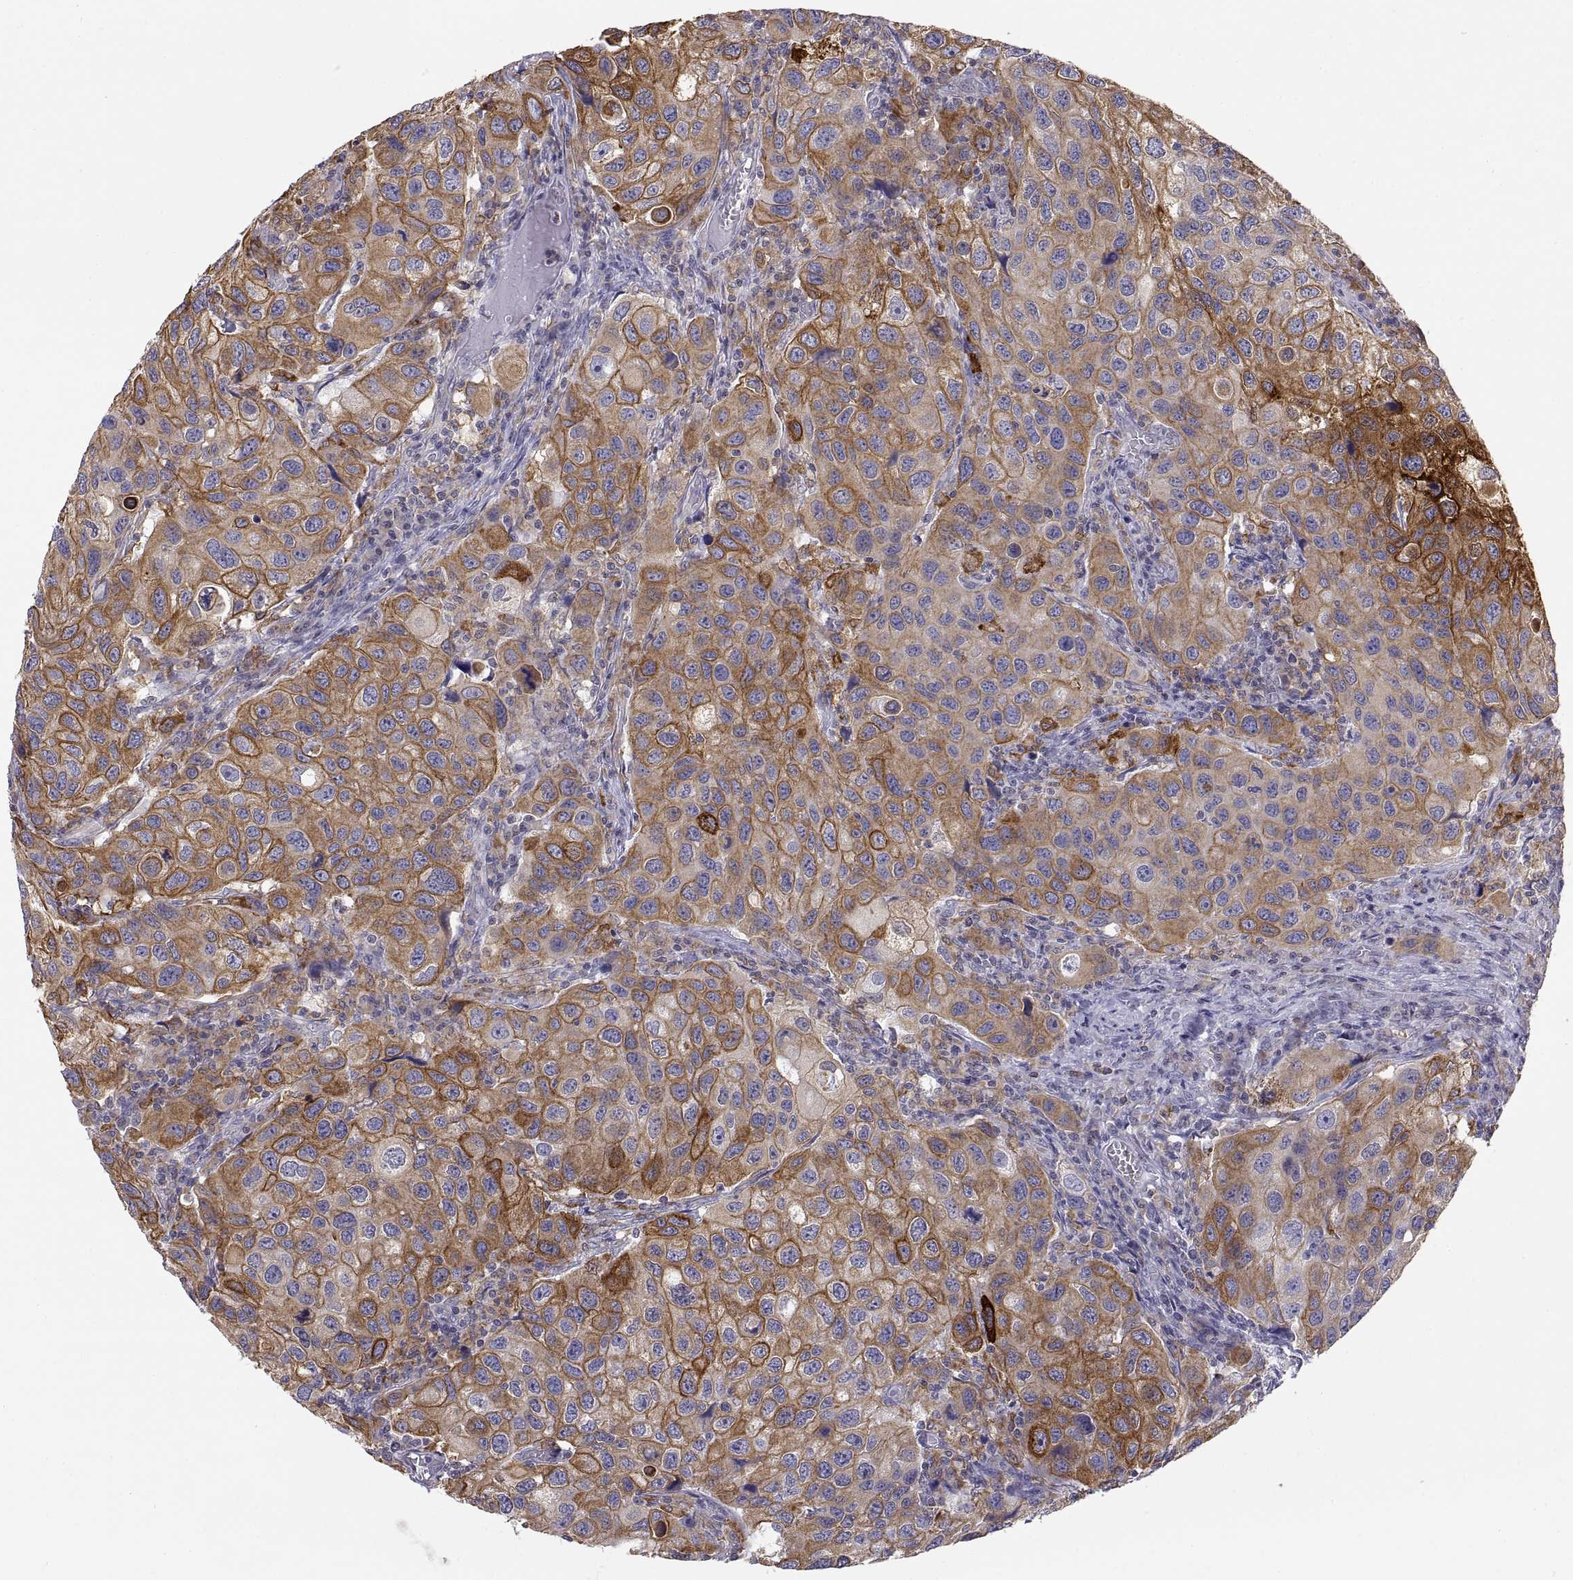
{"staining": {"intensity": "strong", "quantity": ">75%", "location": "cytoplasmic/membranous"}, "tissue": "urothelial cancer", "cell_type": "Tumor cells", "image_type": "cancer", "snomed": [{"axis": "morphology", "description": "Urothelial carcinoma, High grade"}, {"axis": "topography", "description": "Urinary bladder"}], "caption": "This image reveals immunohistochemistry (IHC) staining of urothelial carcinoma (high-grade), with high strong cytoplasmic/membranous positivity in approximately >75% of tumor cells.", "gene": "ERO1A", "patient": {"sex": "male", "age": 79}}